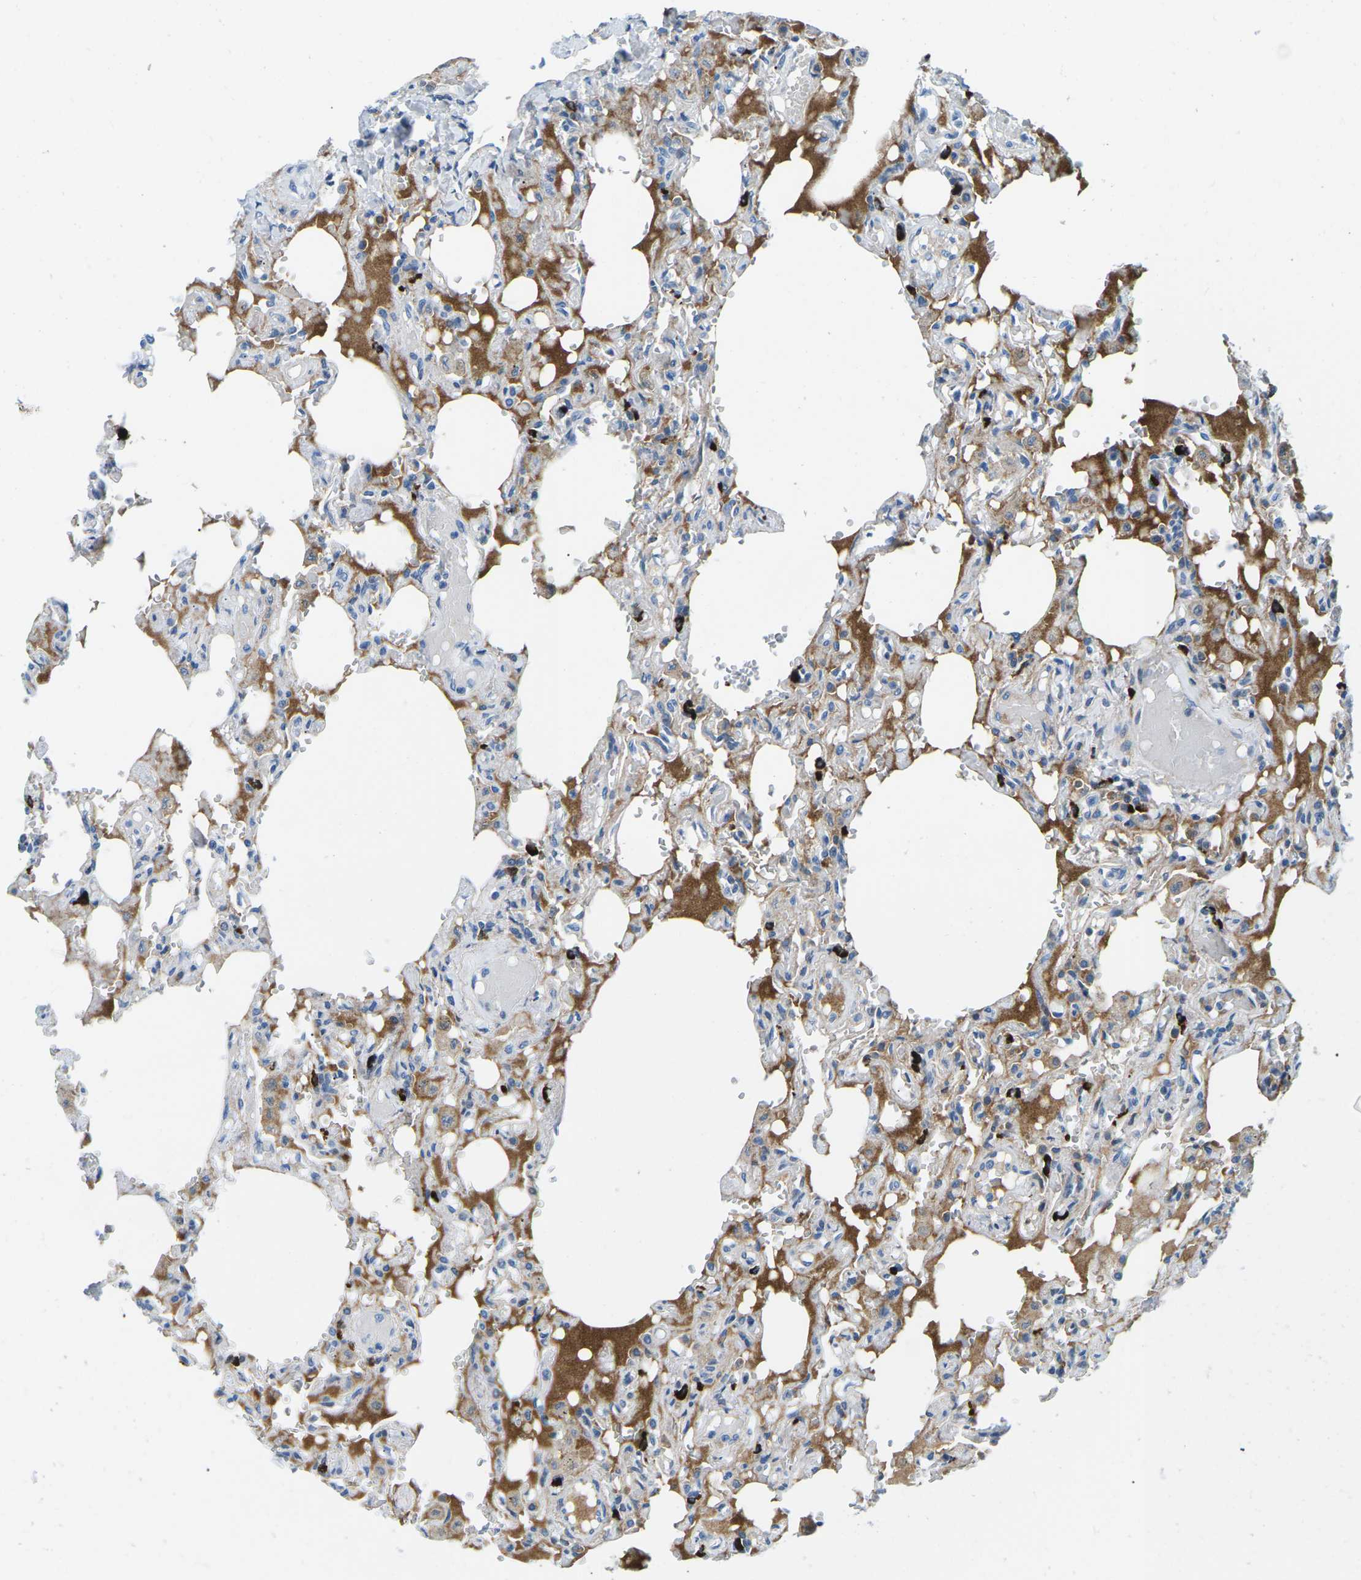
{"staining": {"intensity": "negative", "quantity": "none", "location": "none"}, "tissue": "lung", "cell_type": "Alveolar cells", "image_type": "normal", "snomed": [{"axis": "morphology", "description": "Normal tissue, NOS"}, {"axis": "topography", "description": "Lung"}], "caption": "Immunohistochemical staining of unremarkable lung displays no significant staining in alveolar cells. (Immunohistochemistry, brightfield microscopy, high magnification).", "gene": "CFB", "patient": {"sex": "male", "age": 21}}